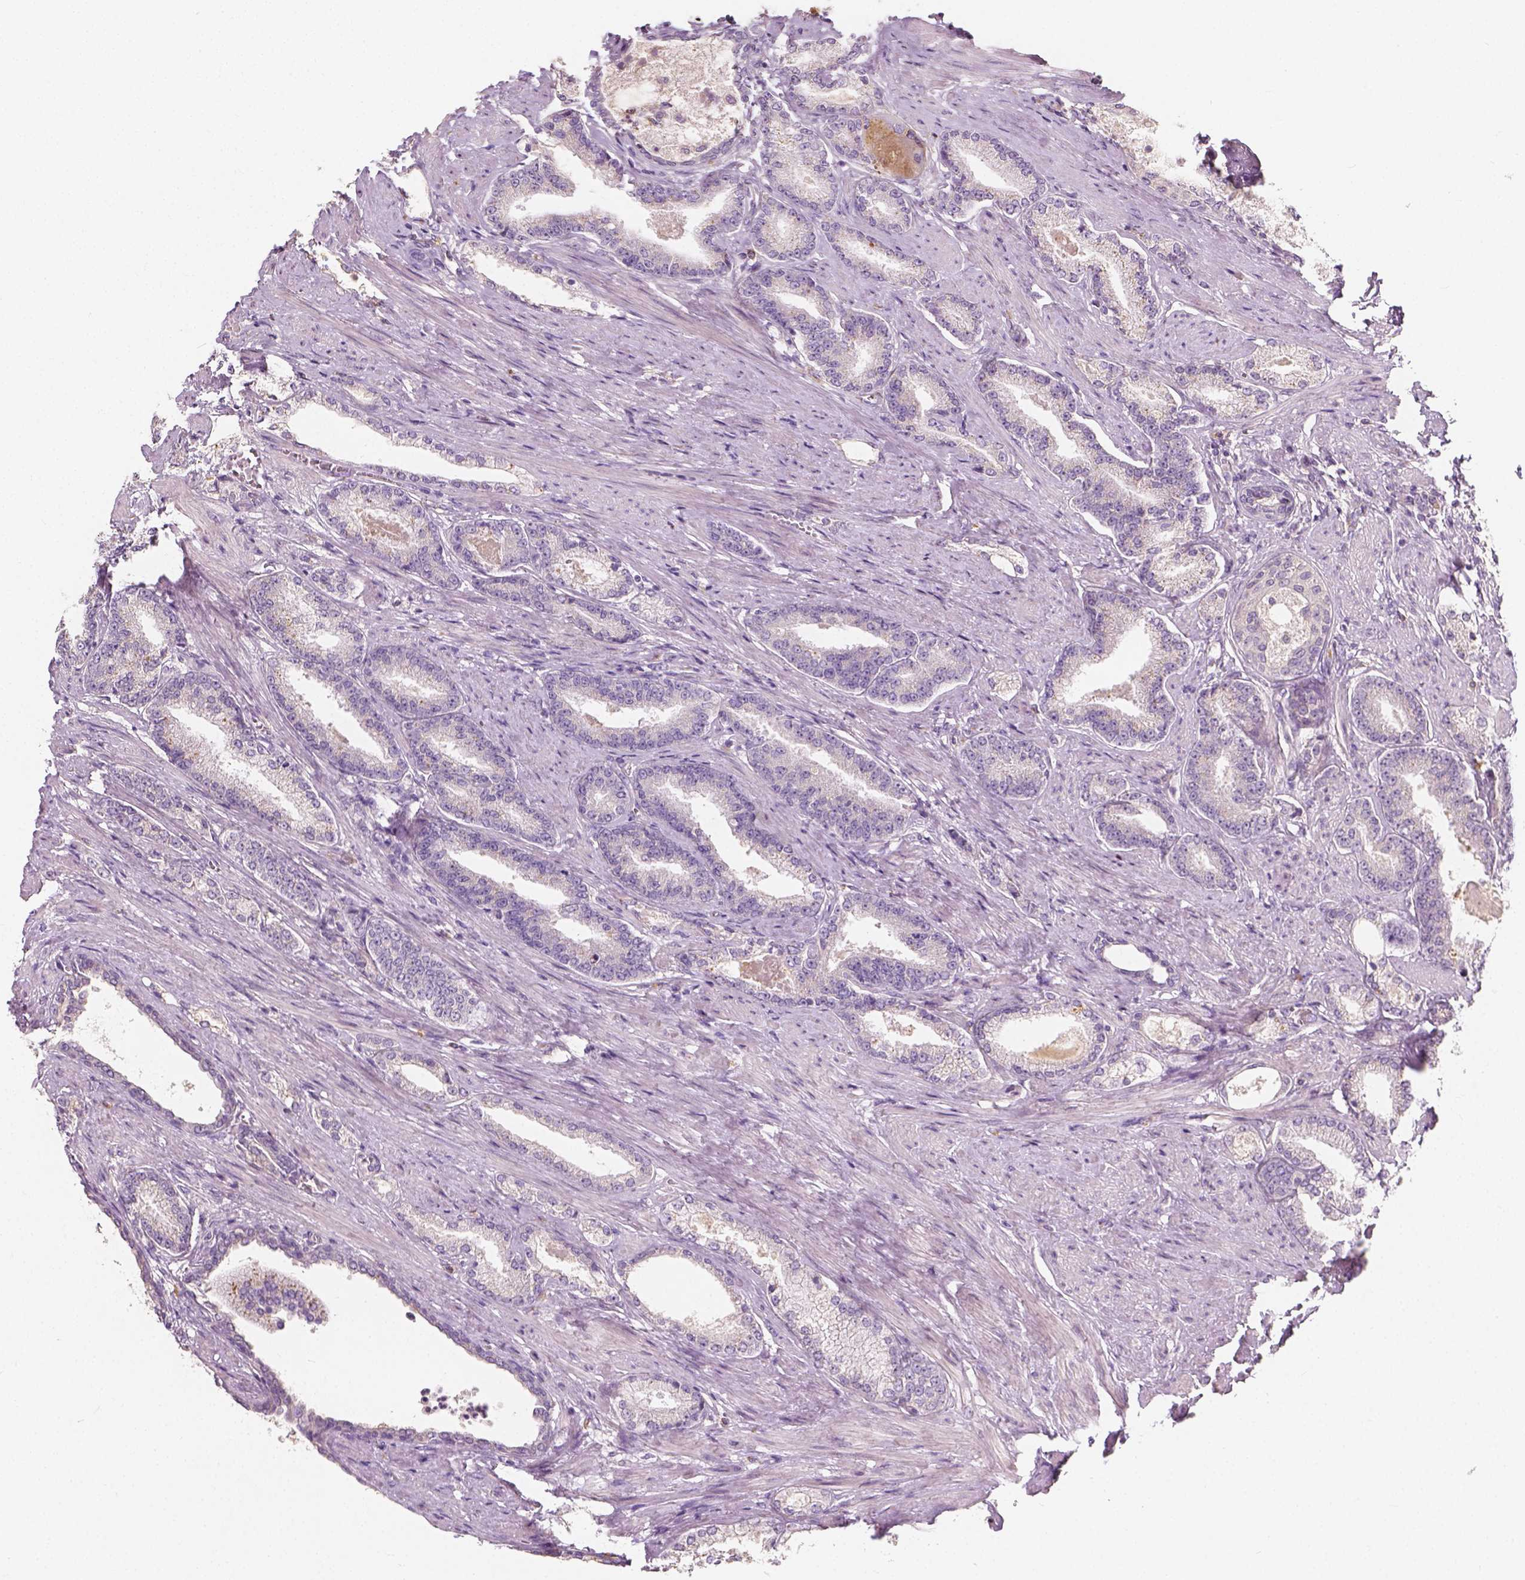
{"staining": {"intensity": "negative", "quantity": "none", "location": "none"}, "tissue": "prostate cancer", "cell_type": "Tumor cells", "image_type": "cancer", "snomed": [{"axis": "morphology", "description": "Adenocarcinoma, High grade"}, {"axis": "topography", "description": "Prostate and seminal vesicle, NOS"}], "caption": "Immunohistochemistry (IHC) histopathology image of neoplastic tissue: adenocarcinoma (high-grade) (prostate) stained with DAB demonstrates no significant protein expression in tumor cells. (Immunohistochemistry (IHC), brightfield microscopy, high magnification).", "gene": "DHCR24", "patient": {"sex": "male", "age": 61}}